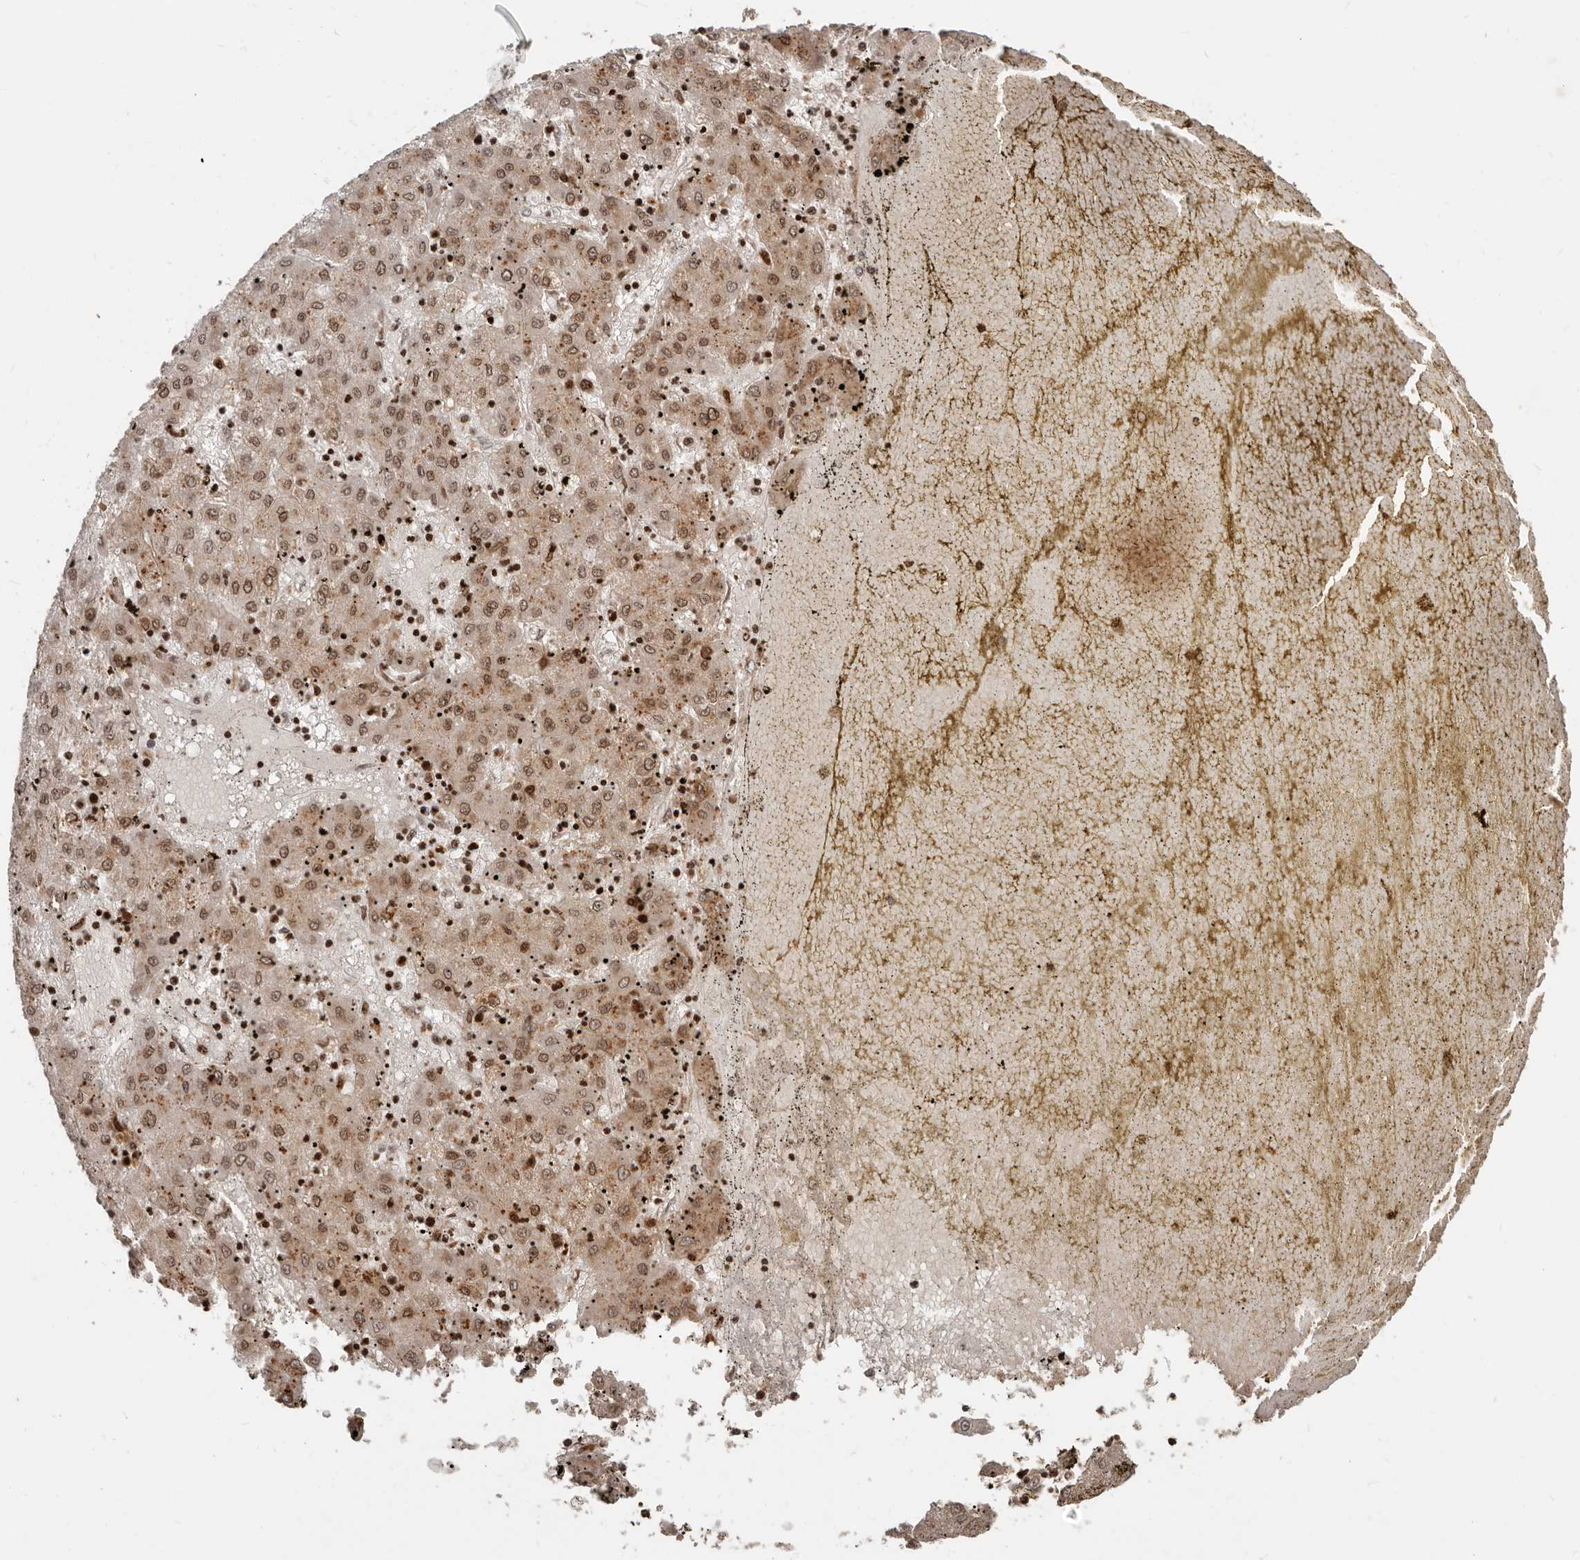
{"staining": {"intensity": "moderate", "quantity": ">75%", "location": "cytoplasmic/membranous,nuclear"}, "tissue": "liver cancer", "cell_type": "Tumor cells", "image_type": "cancer", "snomed": [{"axis": "morphology", "description": "Carcinoma, Hepatocellular, NOS"}, {"axis": "topography", "description": "Liver"}], "caption": "Liver cancer (hepatocellular carcinoma) was stained to show a protein in brown. There is medium levels of moderate cytoplasmic/membranous and nuclear expression in about >75% of tumor cells.", "gene": "TRIM4", "patient": {"sex": "male", "age": 72}}